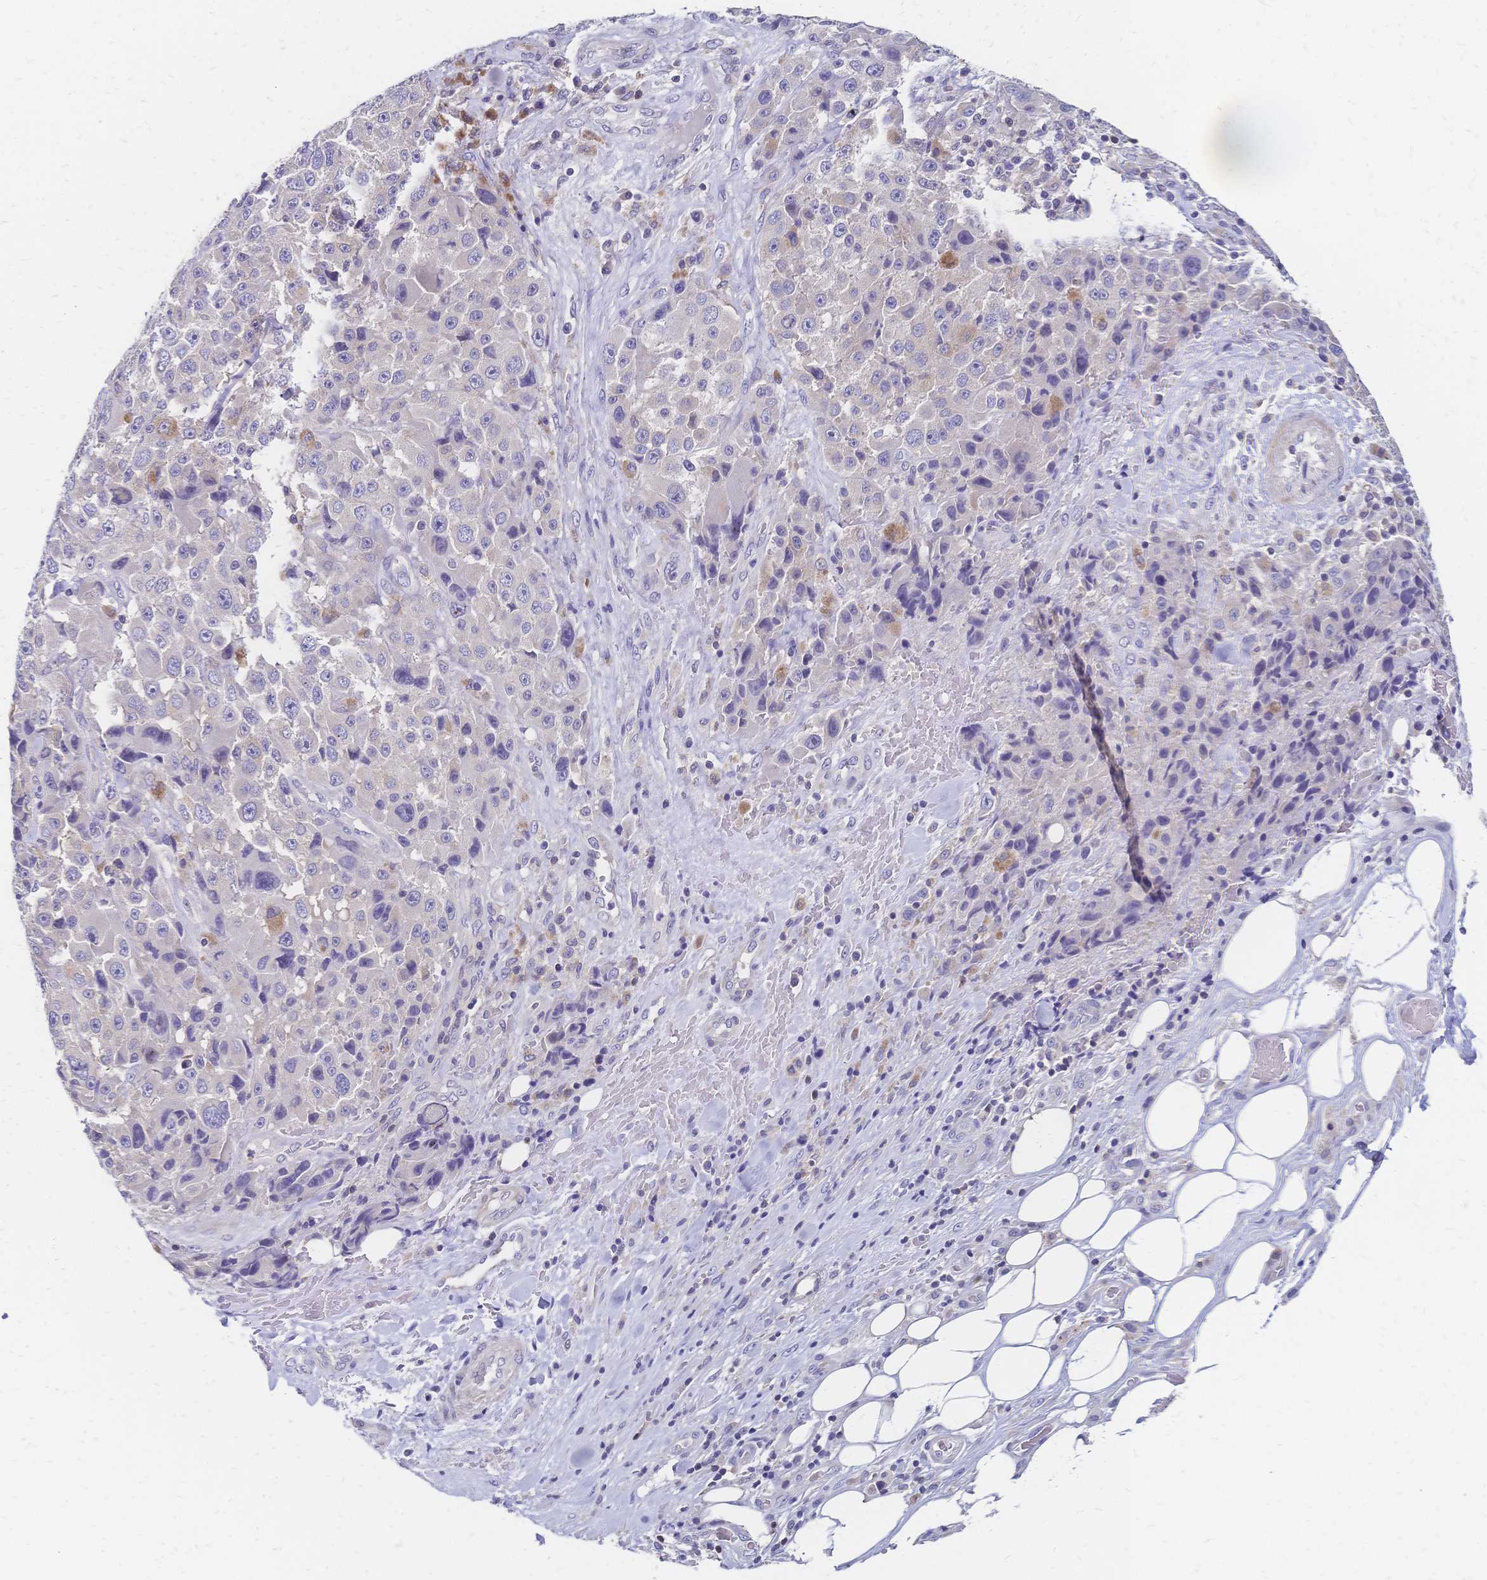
{"staining": {"intensity": "negative", "quantity": "none", "location": "none"}, "tissue": "melanoma", "cell_type": "Tumor cells", "image_type": "cancer", "snomed": [{"axis": "morphology", "description": "Malignant melanoma, Metastatic site"}, {"axis": "topography", "description": "Lymph node"}], "caption": "Protein analysis of malignant melanoma (metastatic site) displays no significant expression in tumor cells. The staining was performed using DAB (3,3'-diaminobenzidine) to visualize the protein expression in brown, while the nuclei were stained in blue with hematoxylin (Magnification: 20x).", "gene": "DTNB", "patient": {"sex": "male", "age": 62}}